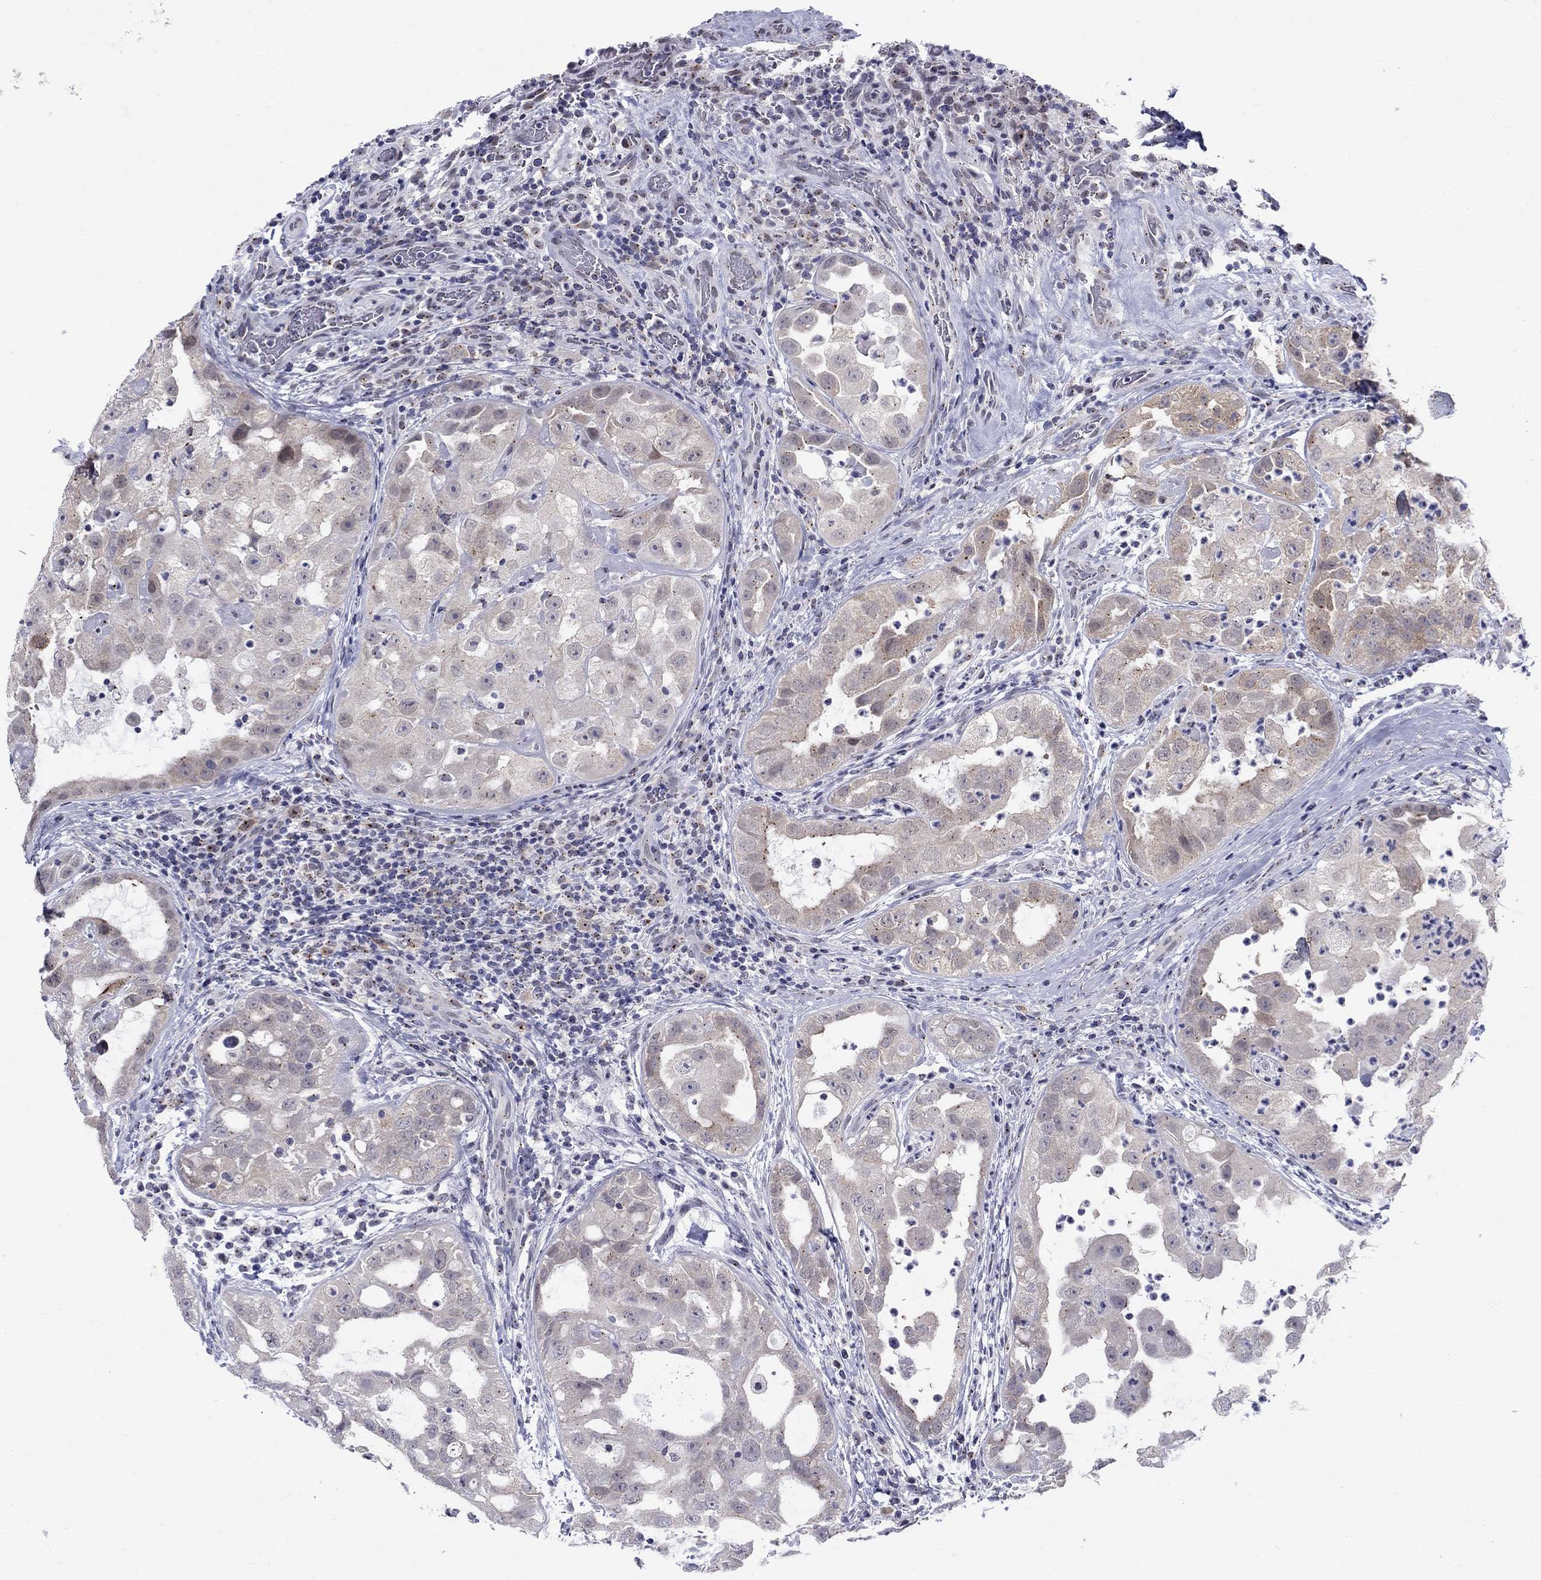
{"staining": {"intensity": "negative", "quantity": "none", "location": "none"}, "tissue": "urothelial cancer", "cell_type": "Tumor cells", "image_type": "cancer", "snomed": [{"axis": "morphology", "description": "Urothelial carcinoma, High grade"}, {"axis": "topography", "description": "Urinary bladder"}], "caption": "Tumor cells show no significant protein positivity in urothelial cancer.", "gene": "CEP43", "patient": {"sex": "female", "age": 41}}